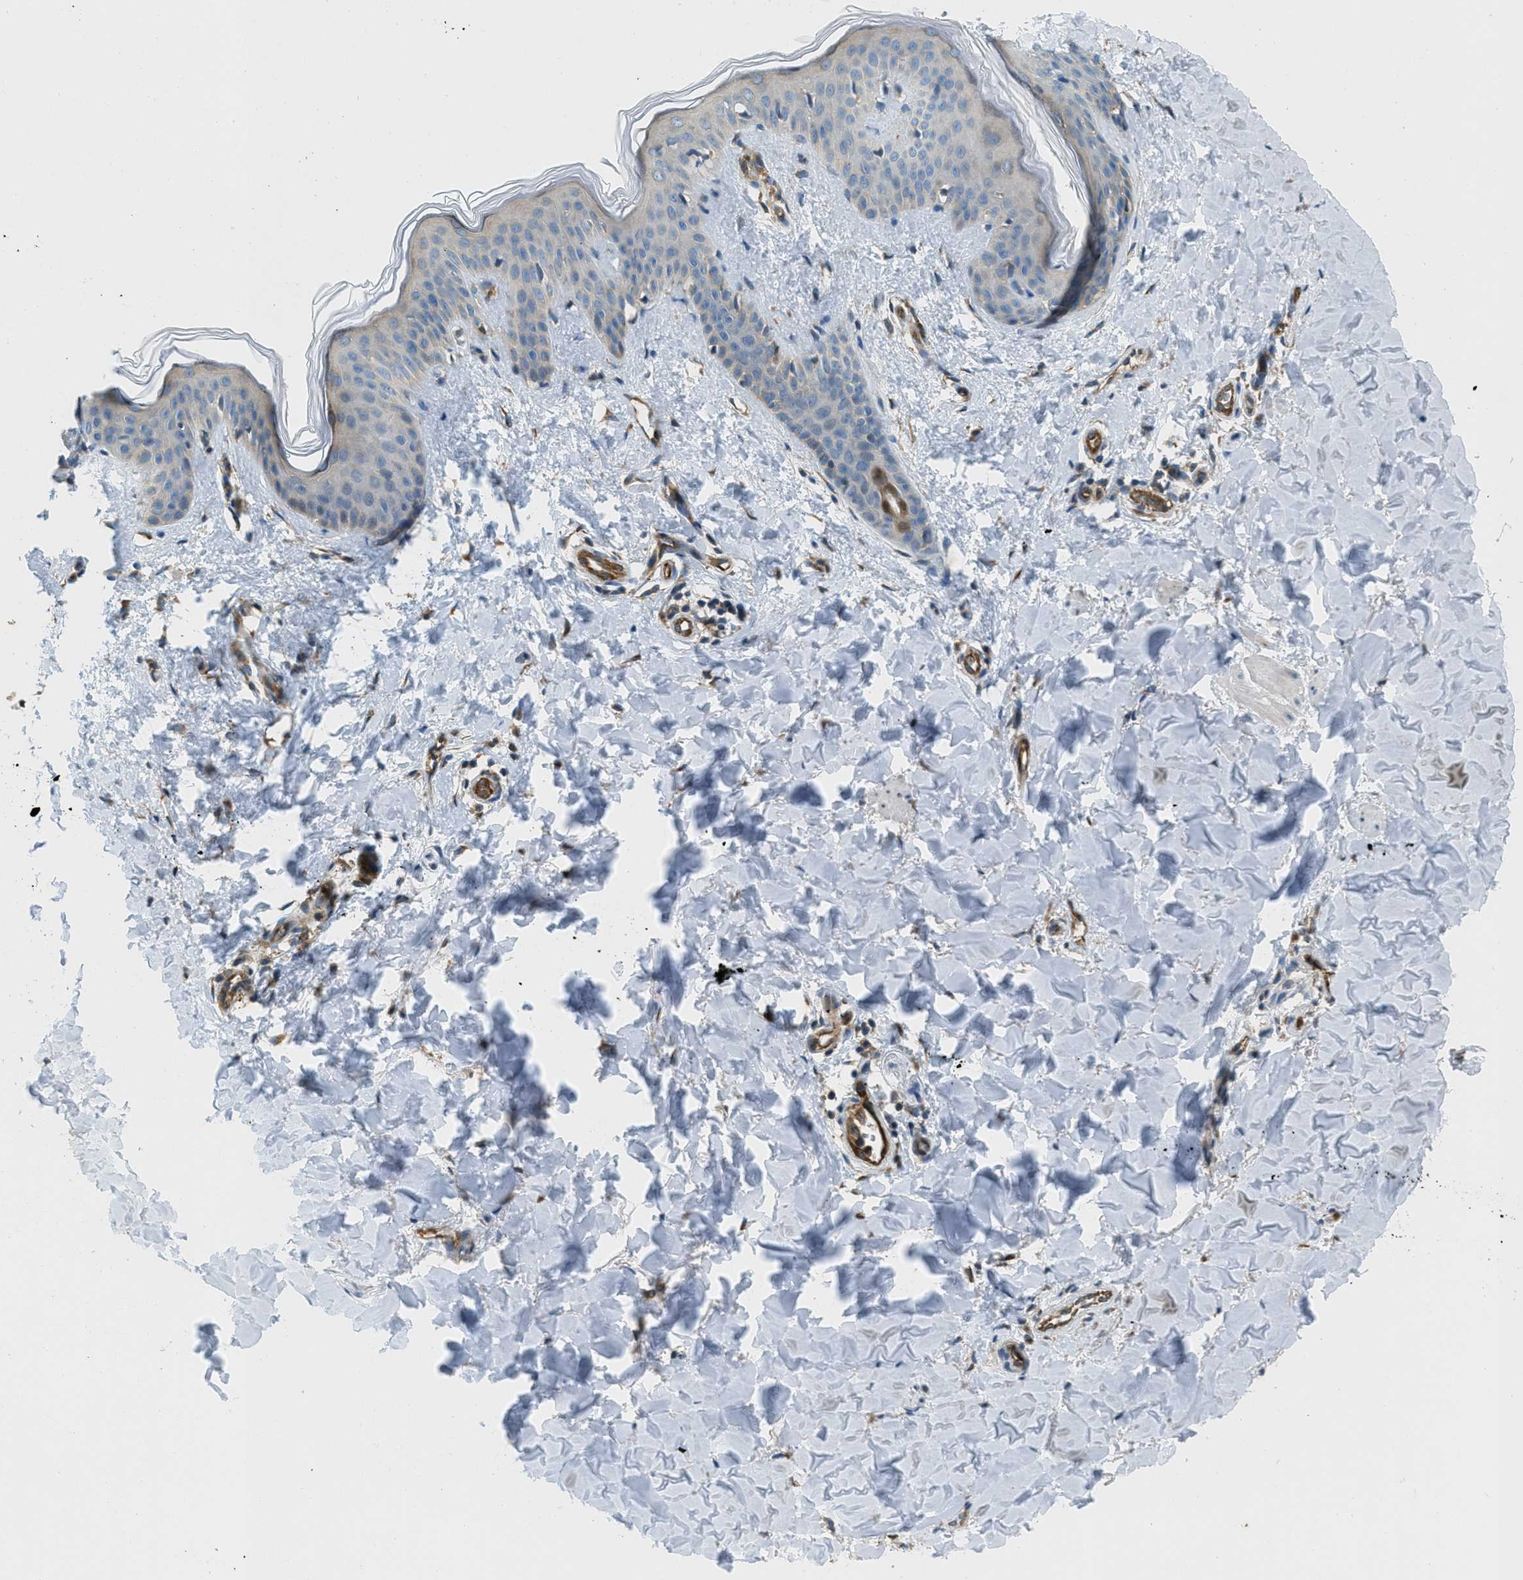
{"staining": {"intensity": "negative", "quantity": "none", "location": "none"}, "tissue": "skin", "cell_type": "Fibroblasts", "image_type": "normal", "snomed": [{"axis": "morphology", "description": "Normal tissue, NOS"}, {"axis": "topography", "description": "Skin"}], "caption": "This image is of benign skin stained with IHC to label a protein in brown with the nuclei are counter-stained blue. There is no expression in fibroblasts.", "gene": "GIMAP8", "patient": {"sex": "female", "age": 17}}